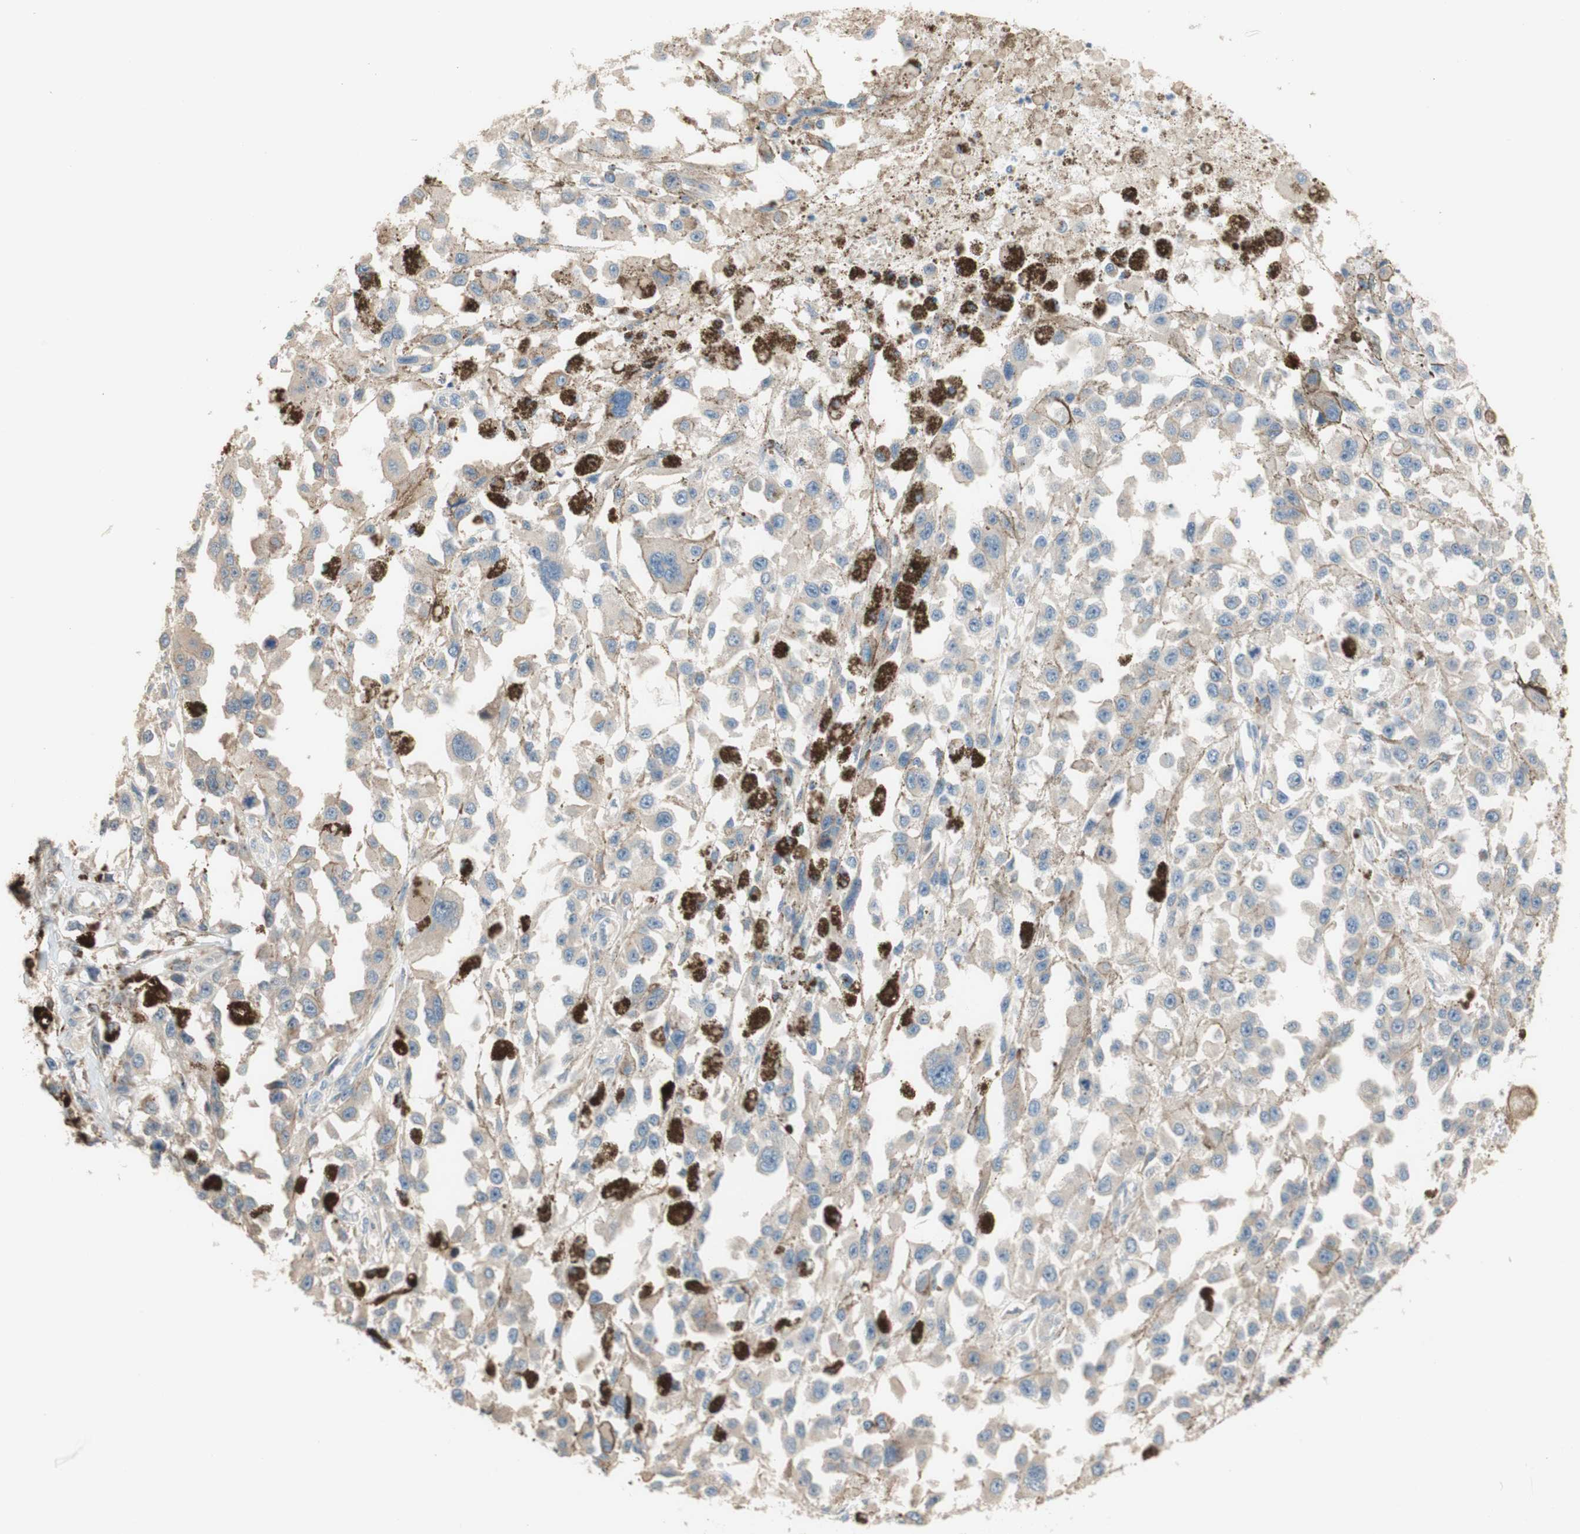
{"staining": {"intensity": "weak", "quantity": ">75%", "location": "cytoplasmic/membranous"}, "tissue": "melanoma", "cell_type": "Tumor cells", "image_type": "cancer", "snomed": [{"axis": "morphology", "description": "Malignant melanoma, Metastatic site"}, {"axis": "topography", "description": "Lymph node"}], "caption": "An image showing weak cytoplasmic/membranous positivity in about >75% of tumor cells in malignant melanoma (metastatic site), as visualized by brown immunohistochemical staining.", "gene": "PTPN21", "patient": {"sex": "male", "age": 59}}